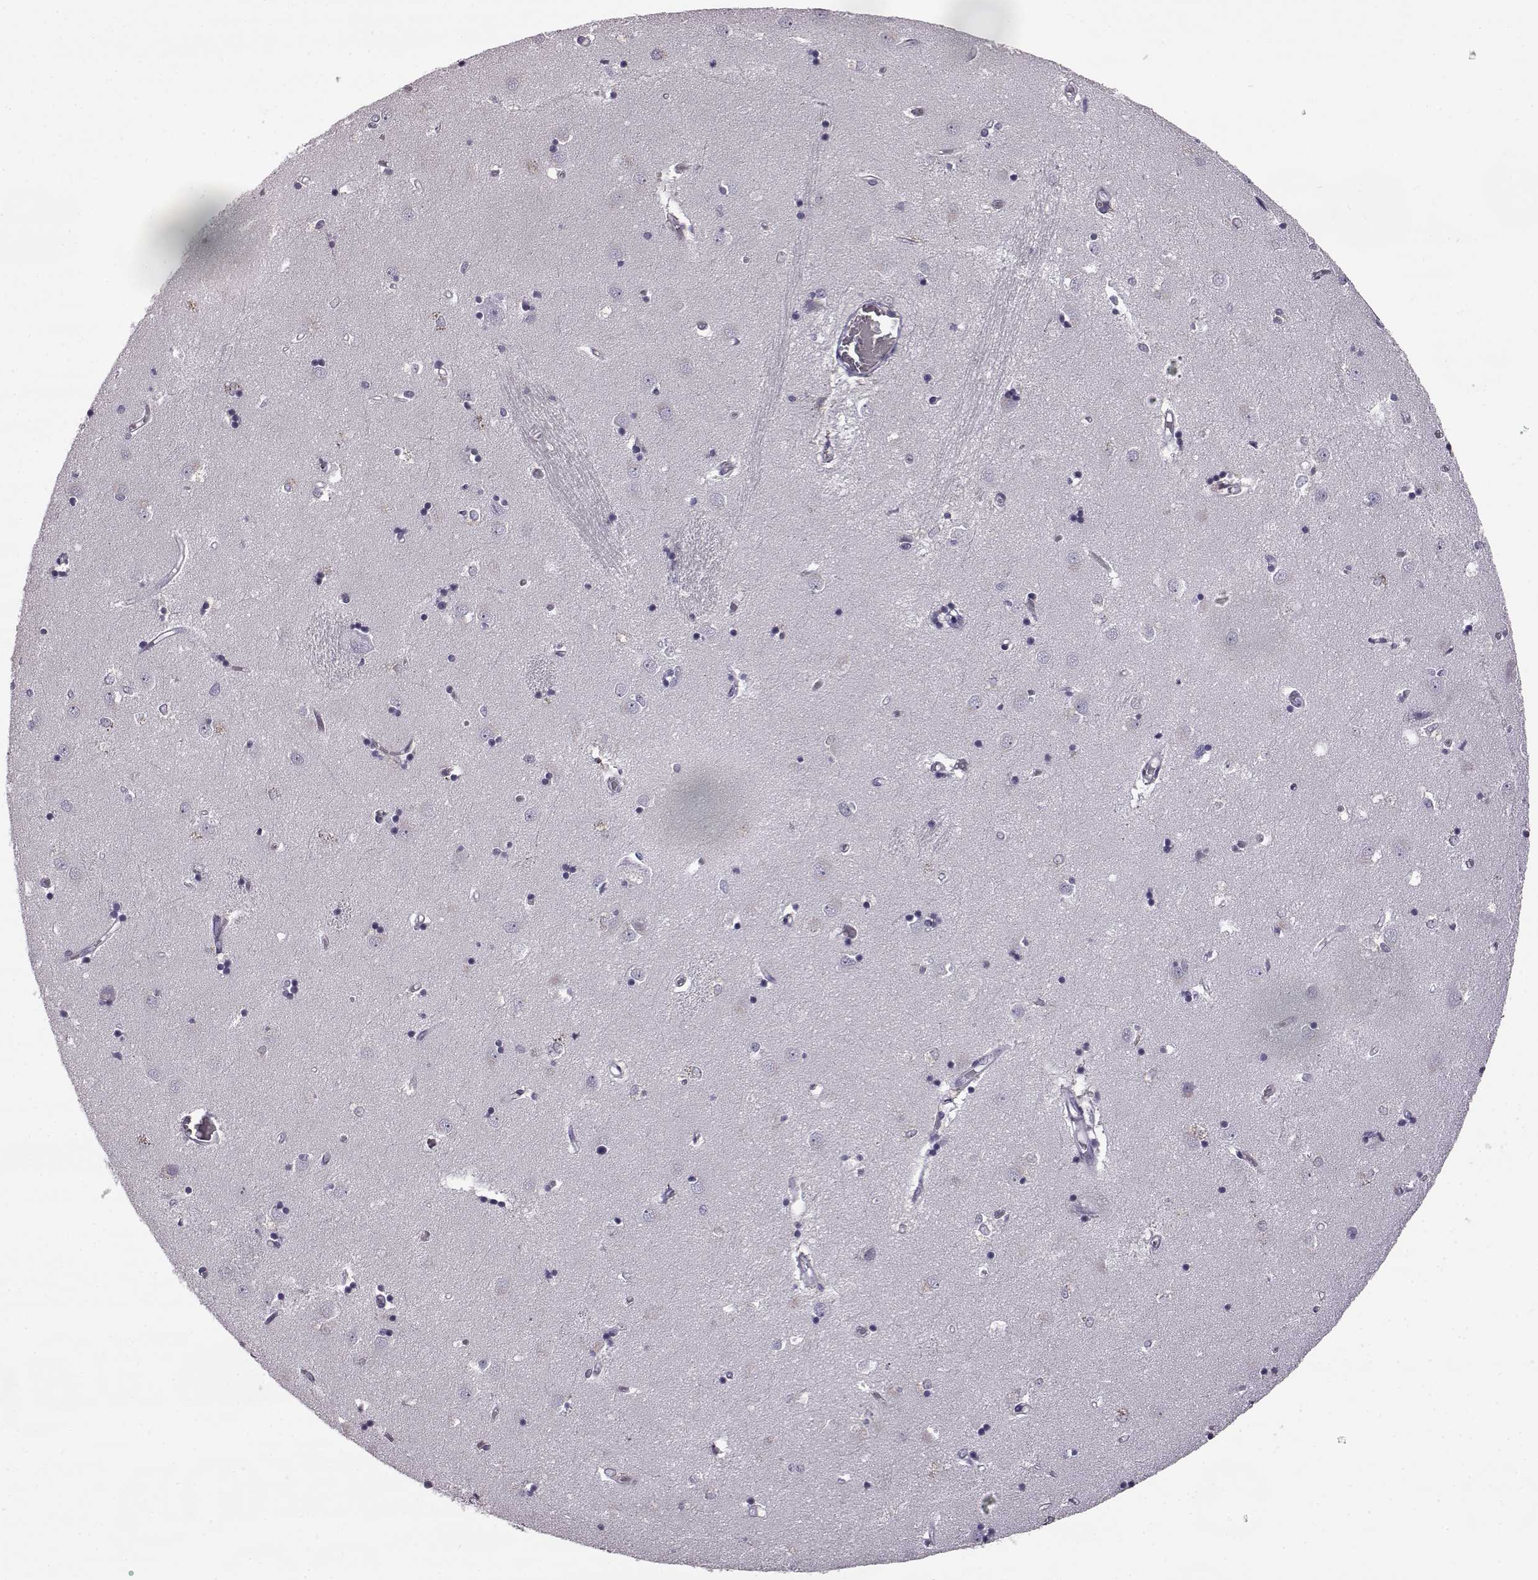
{"staining": {"intensity": "negative", "quantity": "none", "location": "none"}, "tissue": "caudate", "cell_type": "Glial cells", "image_type": "normal", "snomed": [{"axis": "morphology", "description": "Normal tissue, NOS"}, {"axis": "topography", "description": "Lateral ventricle wall"}], "caption": "An IHC micrograph of benign caudate is shown. There is no staining in glial cells of caudate.", "gene": "ODAD4", "patient": {"sex": "male", "age": 54}}